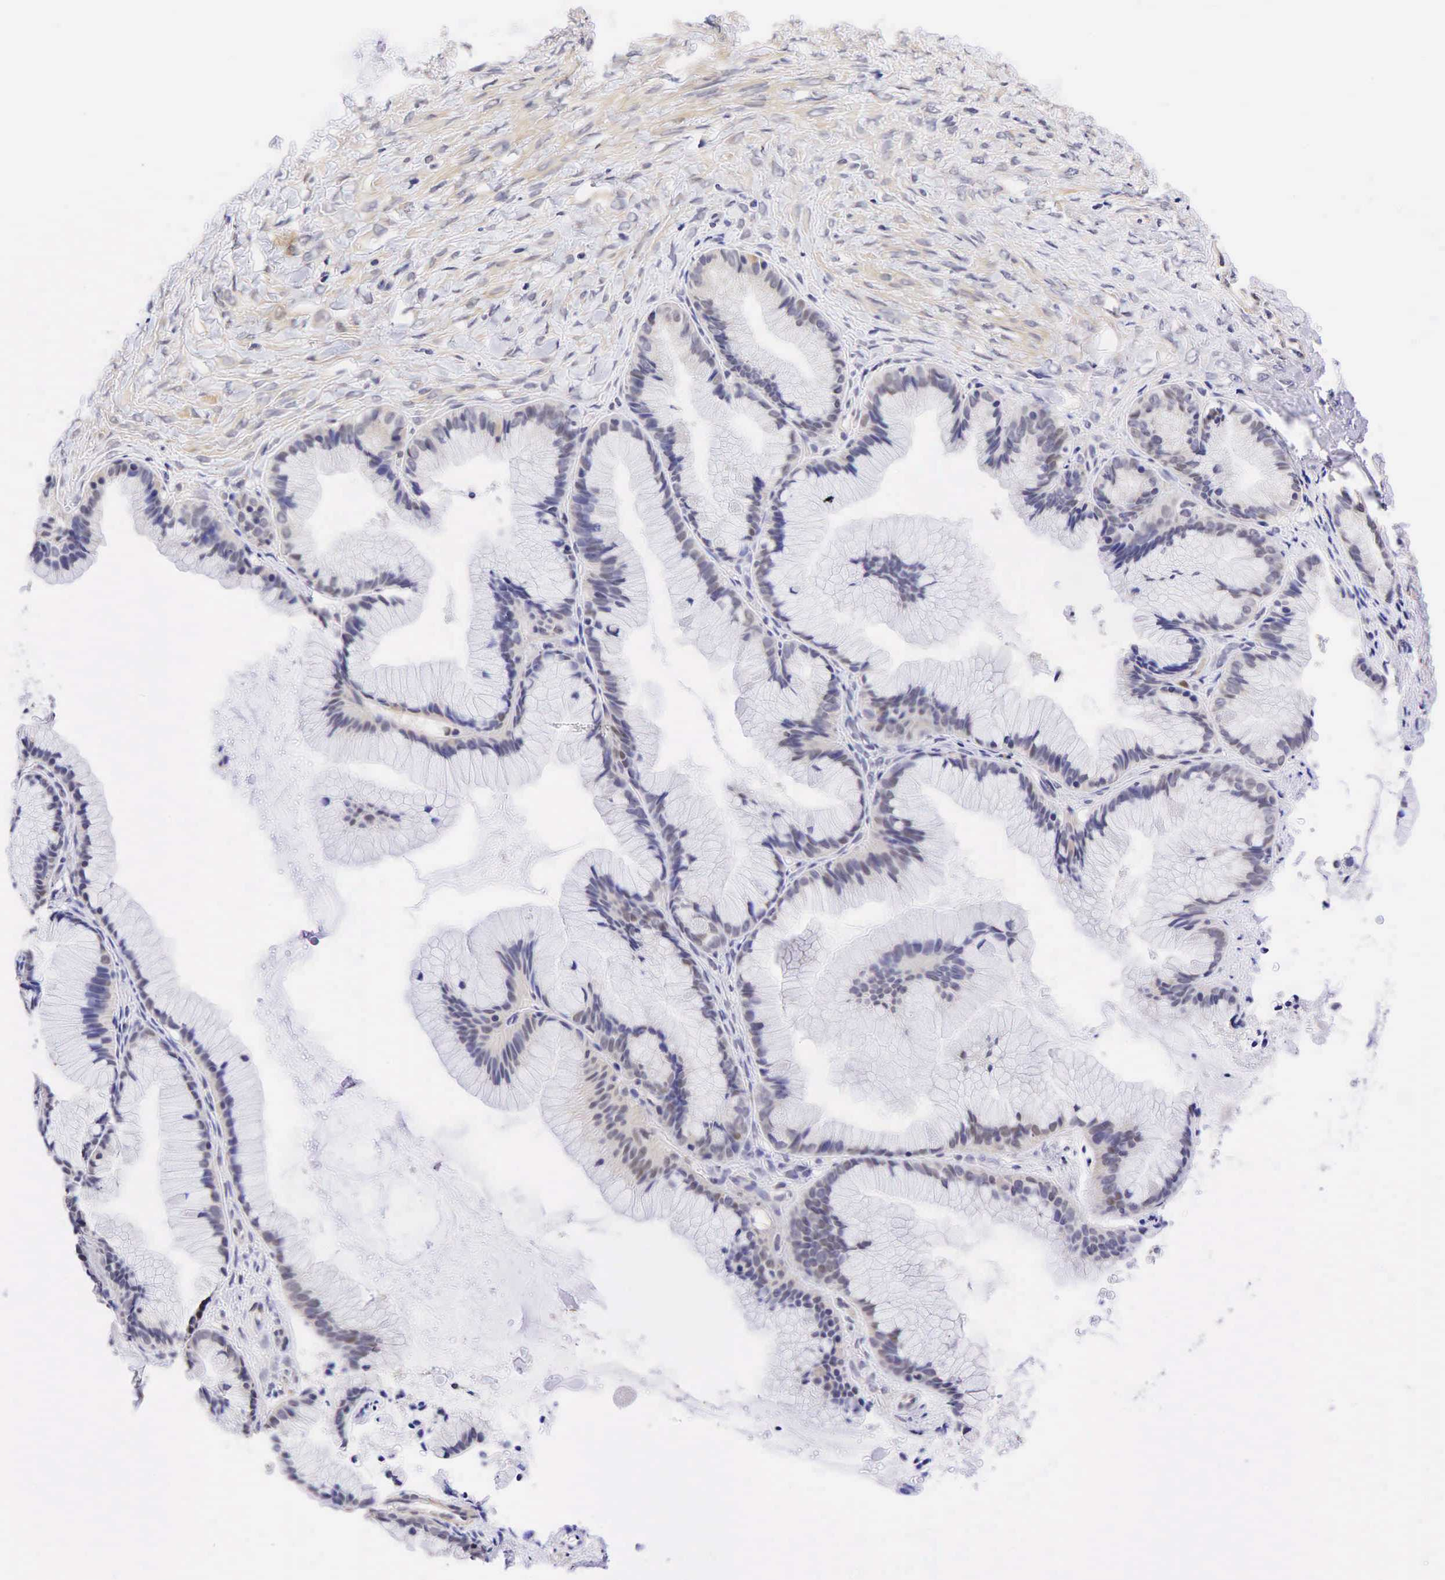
{"staining": {"intensity": "weak", "quantity": "<25%", "location": "nuclear"}, "tissue": "ovarian cancer", "cell_type": "Tumor cells", "image_type": "cancer", "snomed": [{"axis": "morphology", "description": "Cystadenocarcinoma, mucinous, NOS"}, {"axis": "topography", "description": "Ovary"}], "caption": "Immunohistochemistry (IHC) of mucinous cystadenocarcinoma (ovarian) displays no positivity in tumor cells.", "gene": "CCND1", "patient": {"sex": "female", "age": 41}}